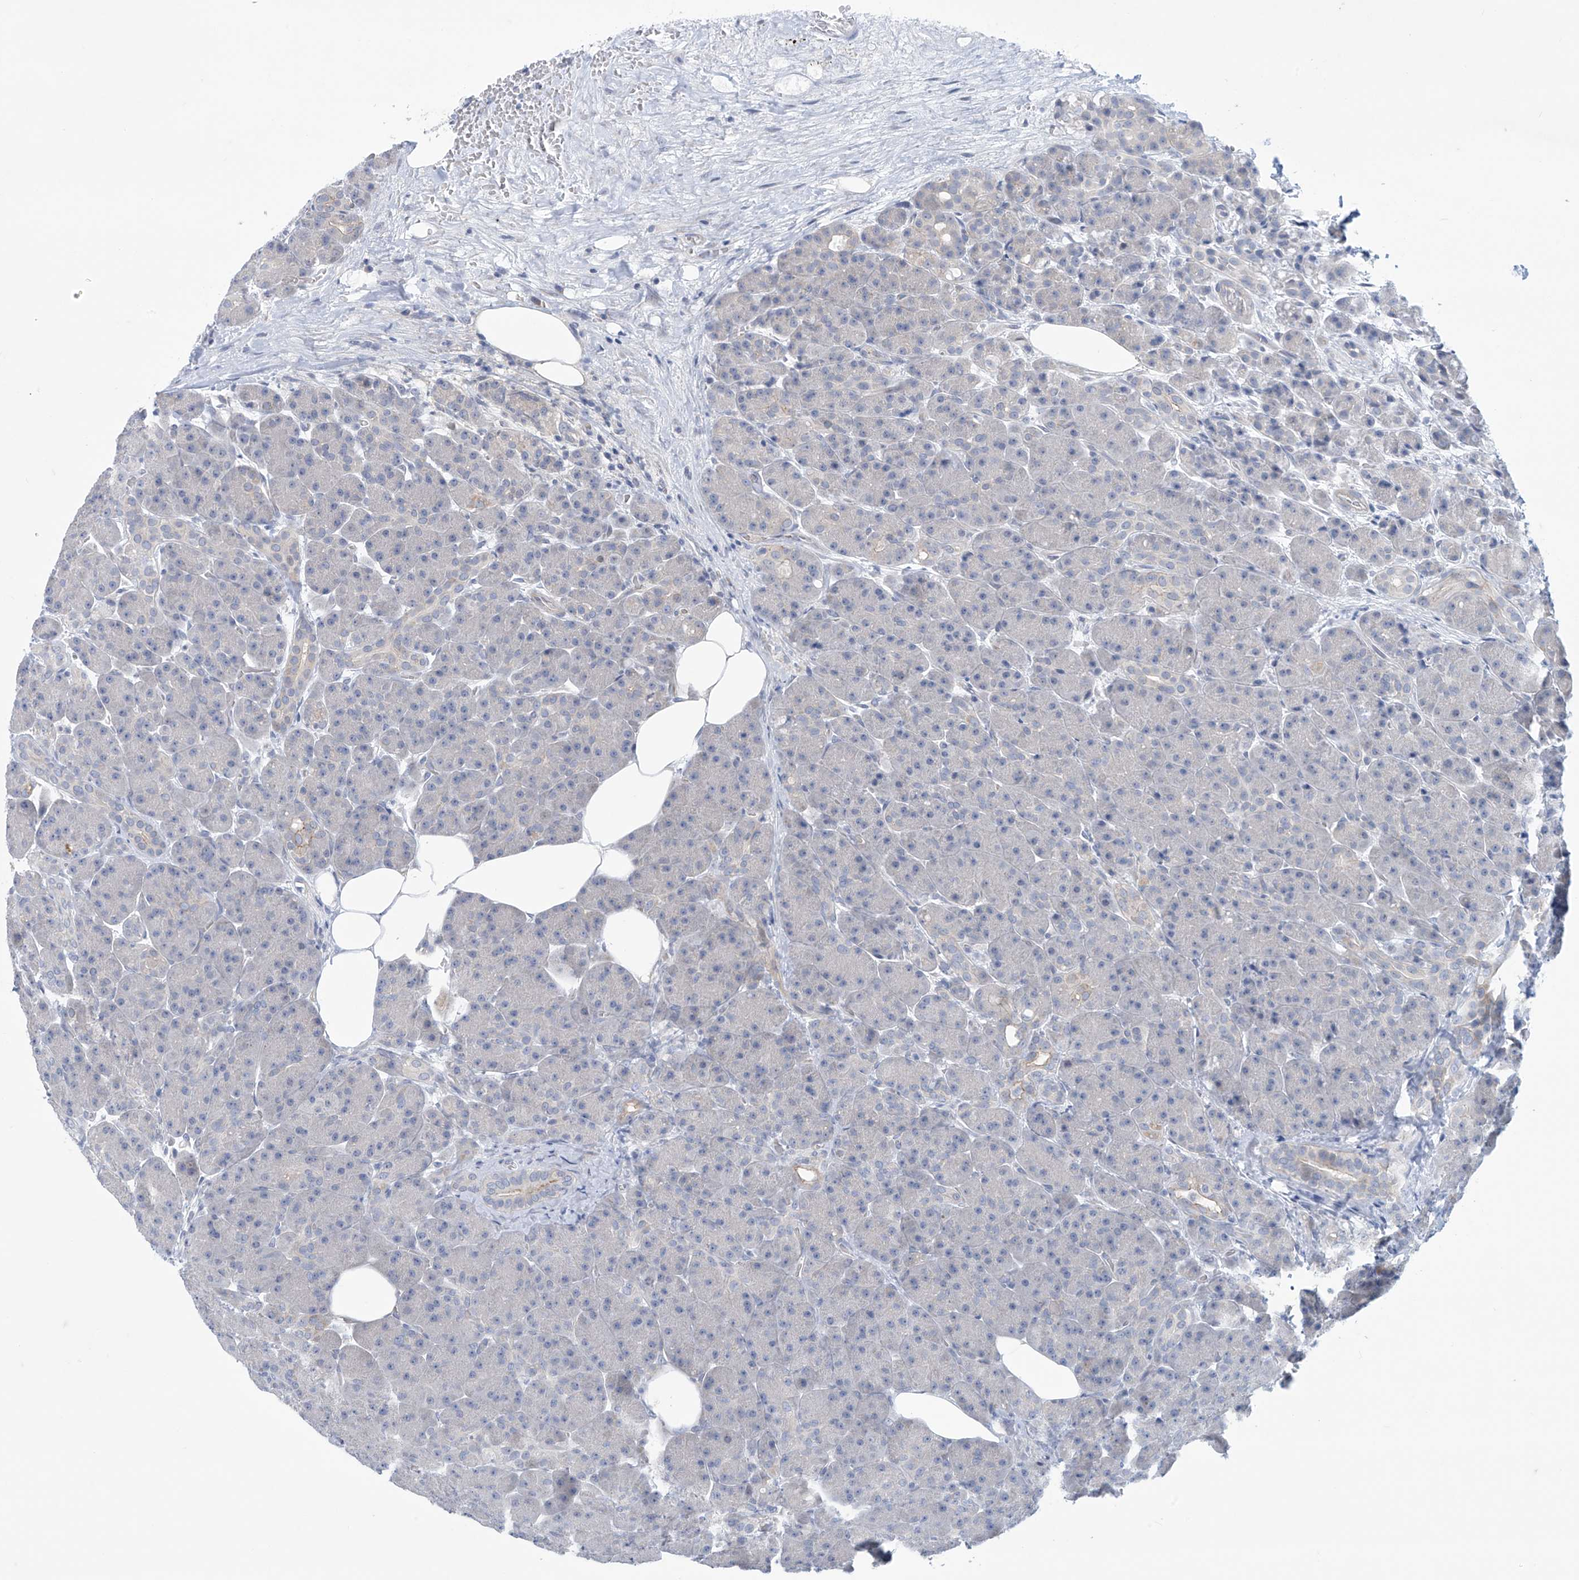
{"staining": {"intensity": "negative", "quantity": "none", "location": "none"}, "tissue": "pancreas", "cell_type": "Exocrine glandular cells", "image_type": "normal", "snomed": [{"axis": "morphology", "description": "Normal tissue, NOS"}, {"axis": "topography", "description": "Pancreas"}], "caption": "Image shows no significant protein staining in exocrine glandular cells of normal pancreas. (DAB immunohistochemistry (IHC) with hematoxylin counter stain).", "gene": "SLC35A5", "patient": {"sex": "male", "age": 63}}